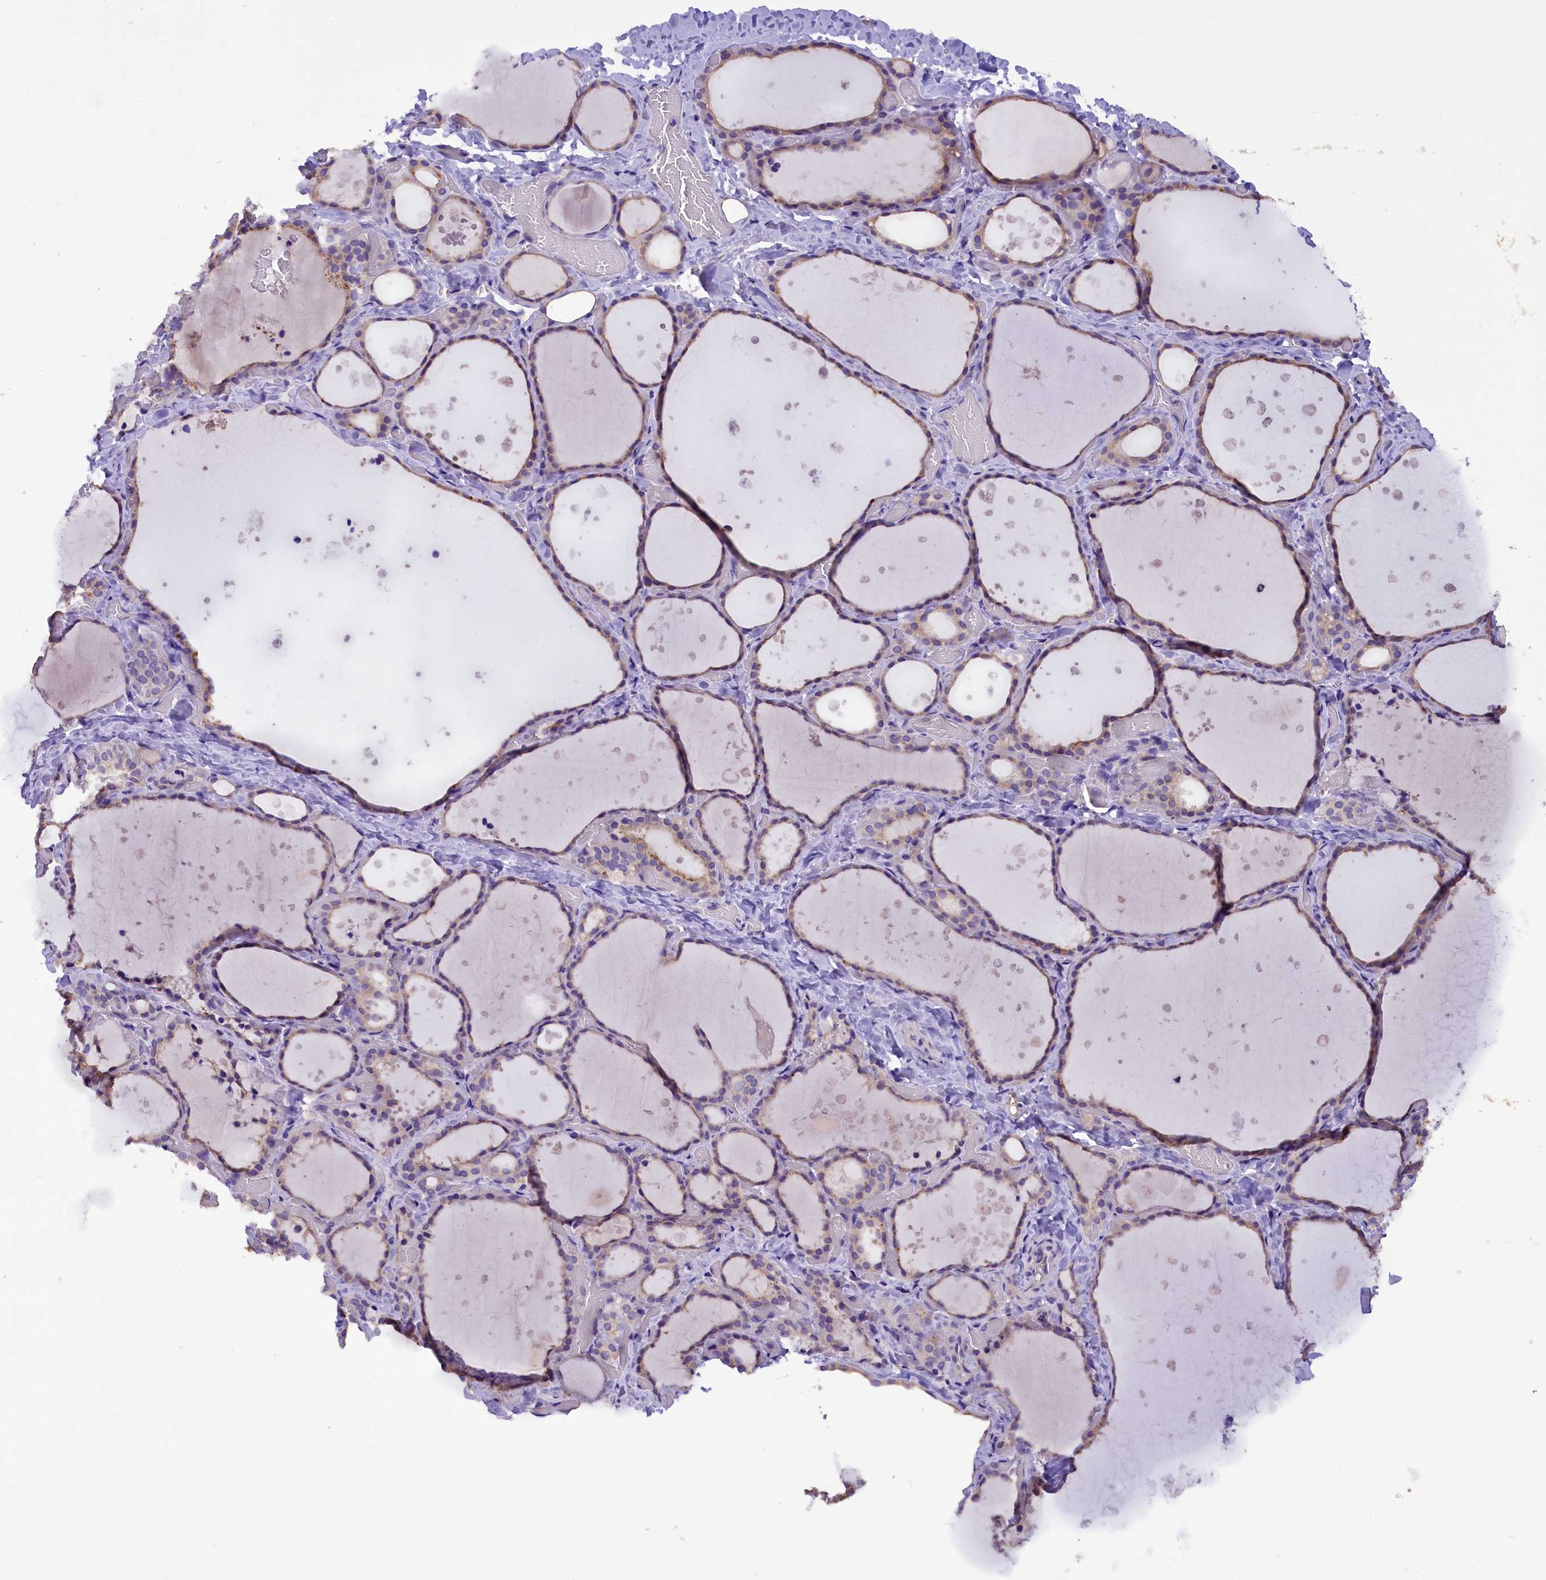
{"staining": {"intensity": "weak", "quantity": "25%-75%", "location": "cytoplasmic/membranous"}, "tissue": "thyroid gland", "cell_type": "Glandular cells", "image_type": "normal", "snomed": [{"axis": "morphology", "description": "Normal tissue, NOS"}, {"axis": "topography", "description": "Thyroid gland"}], "caption": "This is an image of immunohistochemistry (IHC) staining of benign thyroid gland, which shows weak expression in the cytoplasmic/membranous of glandular cells.", "gene": "AP3B2", "patient": {"sex": "female", "age": 44}}